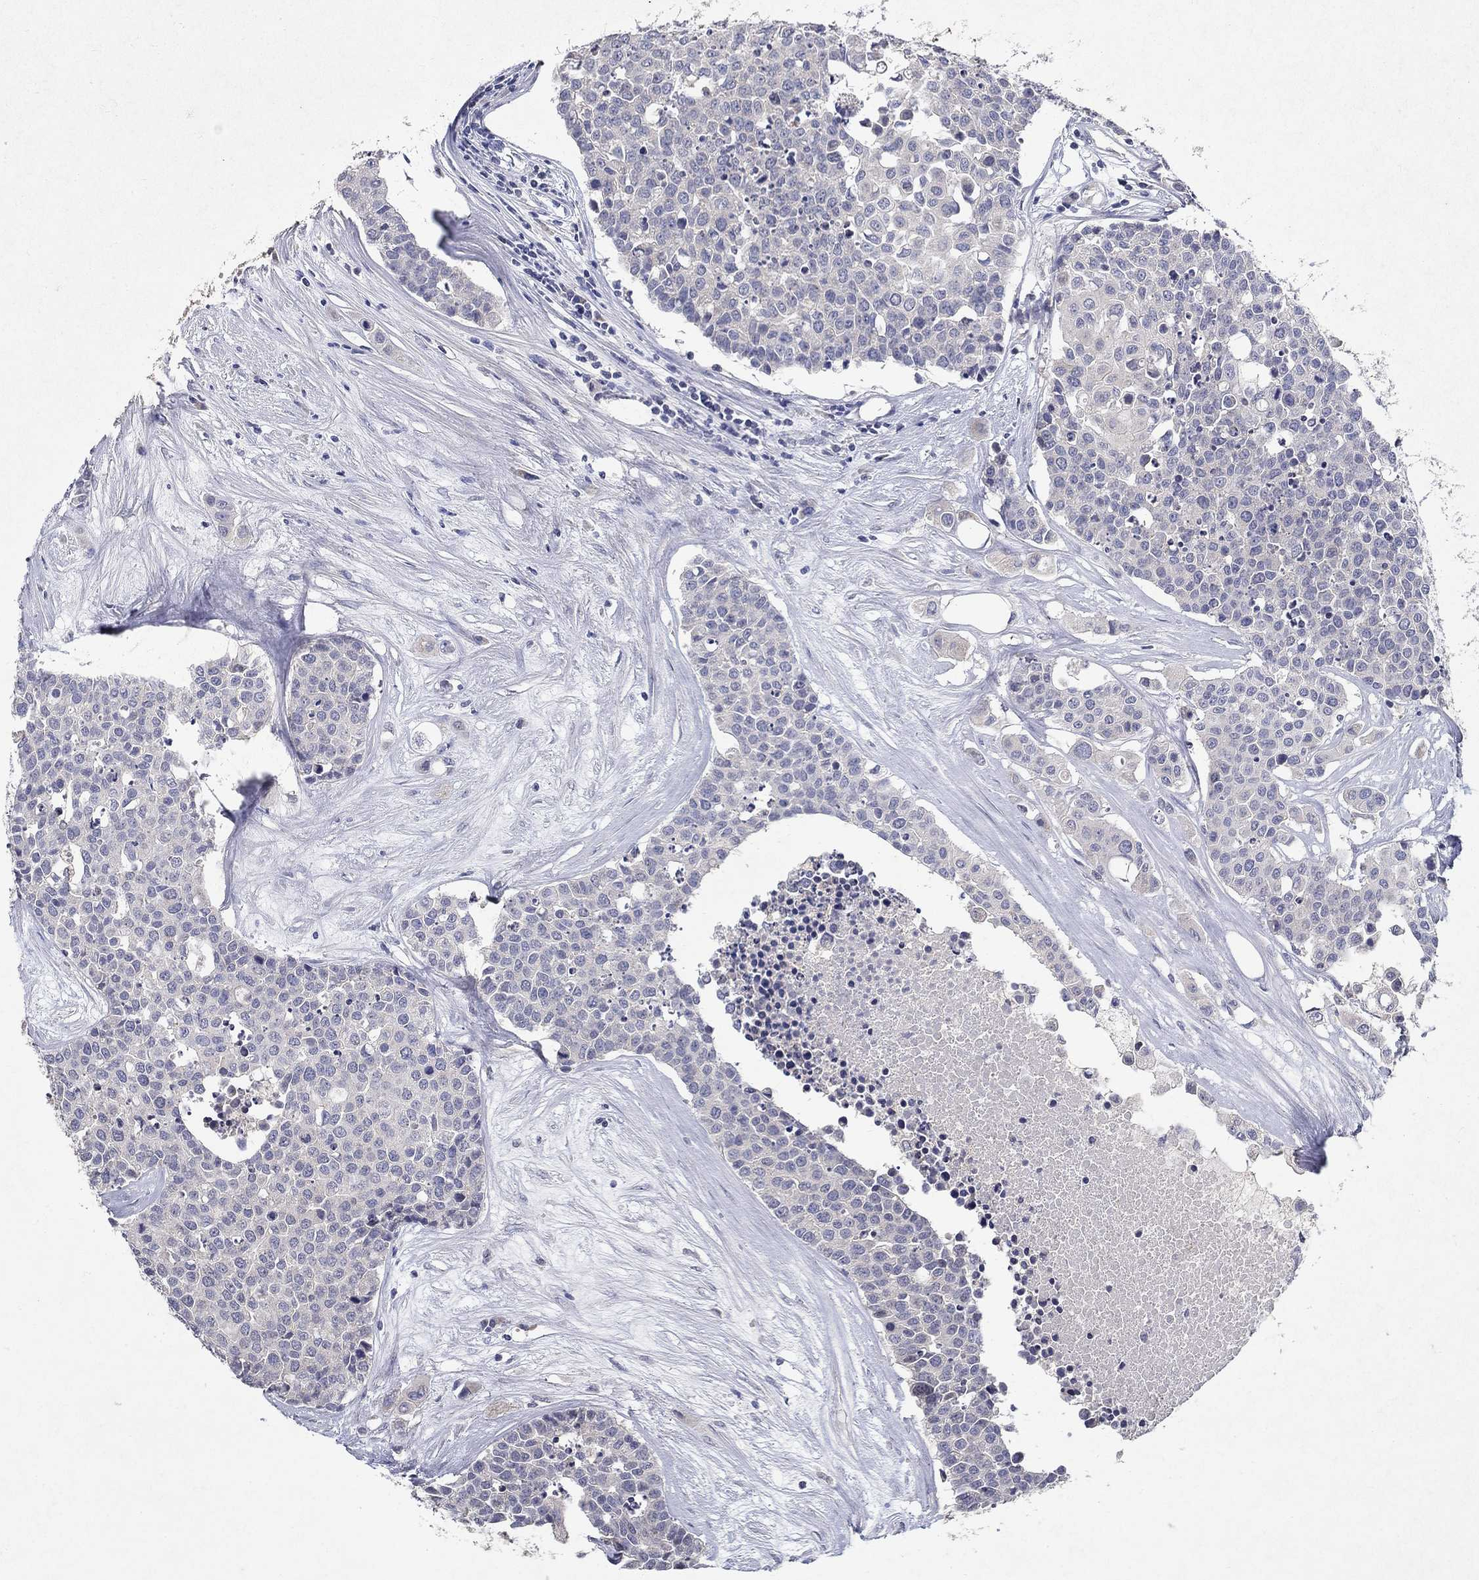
{"staining": {"intensity": "negative", "quantity": "none", "location": "none"}, "tissue": "carcinoid", "cell_type": "Tumor cells", "image_type": "cancer", "snomed": [{"axis": "morphology", "description": "Carcinoid, malignant, NOS"}, {"axis": "topography", "description": "Colon"}], "caption": "A high-resolution histopathology image shows immunohistochemistry (IHC) staining of carcinoid, which displays no significant expression in tumor cells. Brightfield microscopy of immunohistochemistry stained with DAB (brown) and hematoxylin (blue), captured at high magnification.", "gene": "PROZ", "patient": {"sex": "male", "age": 81}}